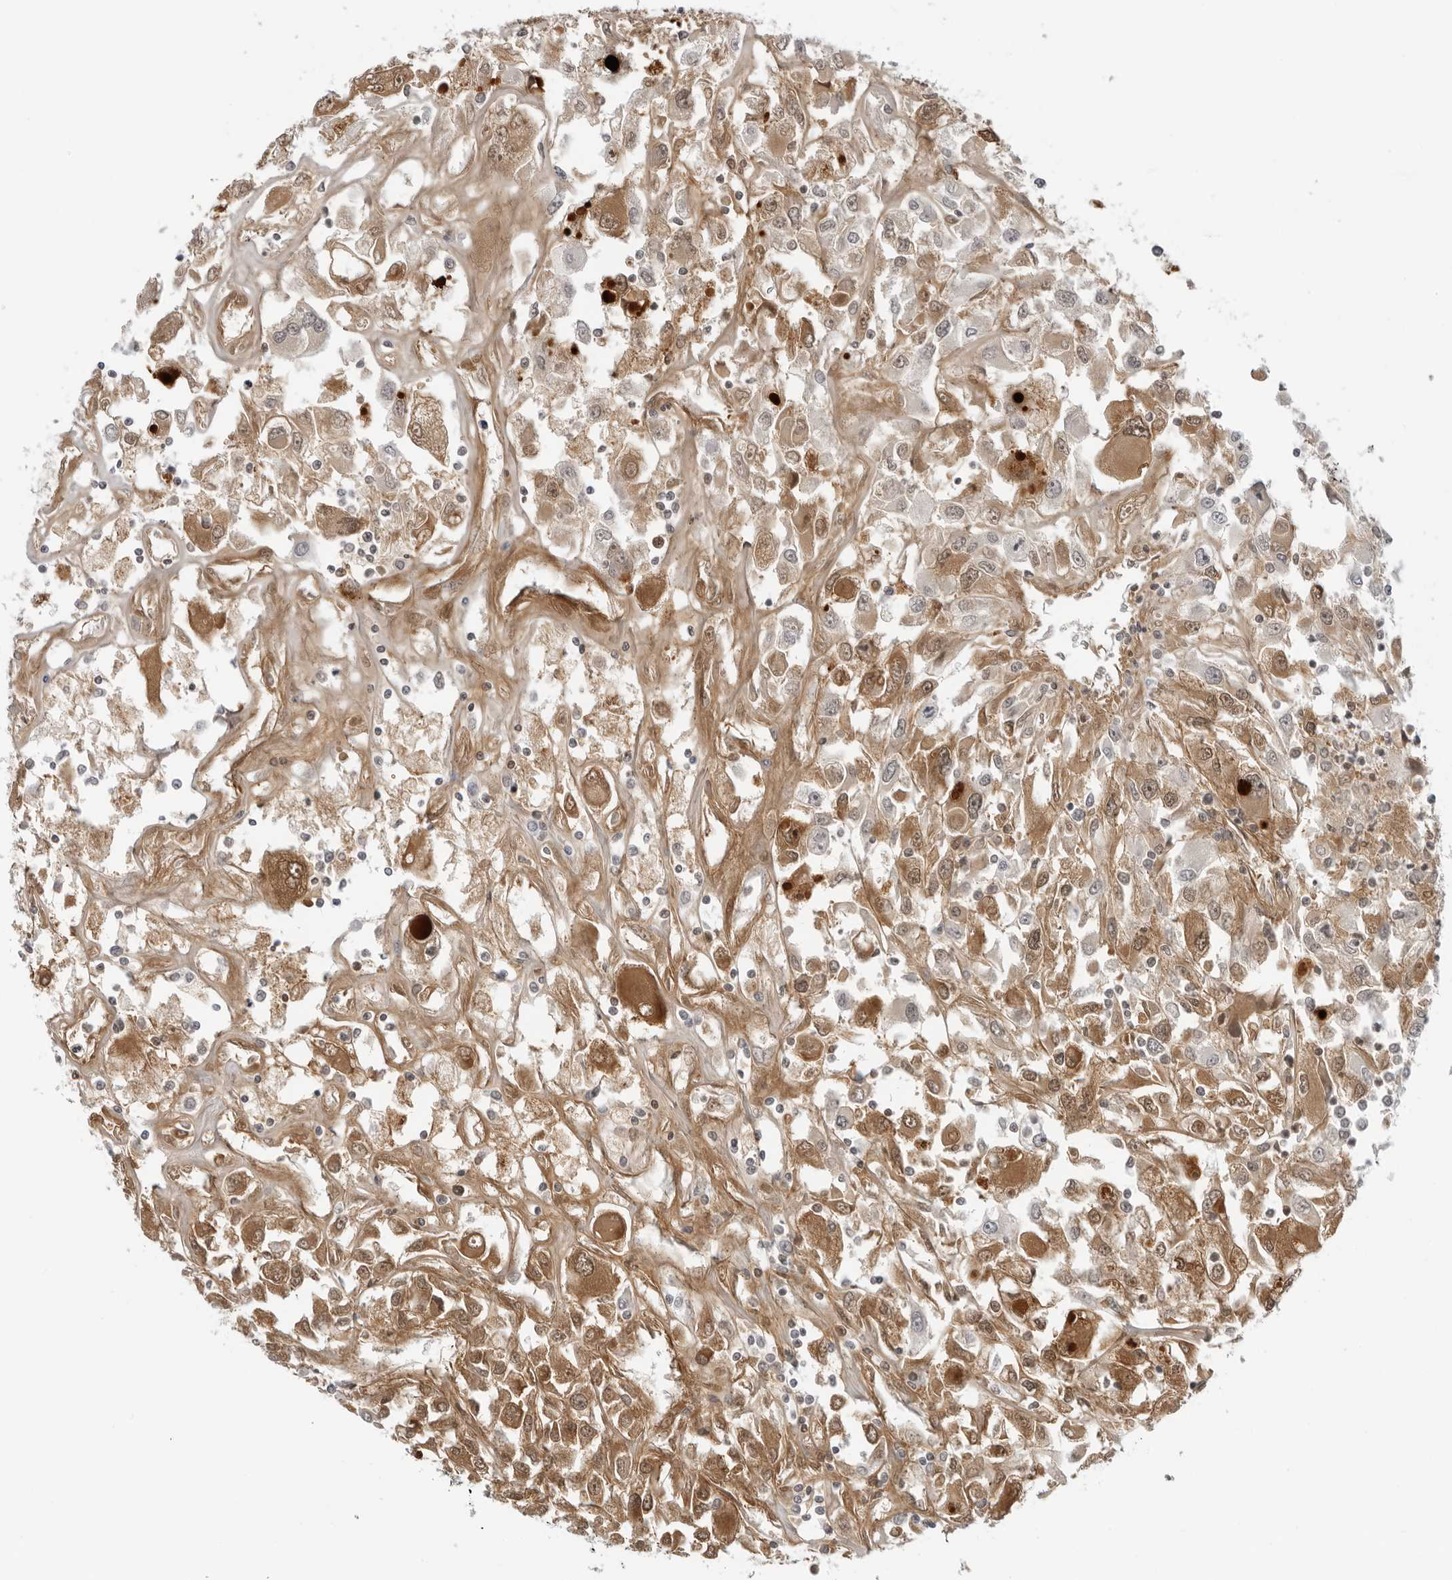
{"staining": {"intensity": "moderate", "quantity": ">75%", "location": "cytoplasmic/membranous"}, "tissue": "renal cancer", "cell_type": "Tumor cells", "image_type": "cancer", "snomed": [{"axis": "morphology", "description": "Adenocarcinoma, NOS"}, {"axis": "topography", "description": "Kidney"}], "caption": "Renal cancer (adenocarcinoma) was stained to show a protein in brown. There is medium levels of moderate cytoplasmic/membranous positivity in about >75% of tumor cells.", "gene": "SUGCT", "patient": {"sex": "female", "age": 52}}